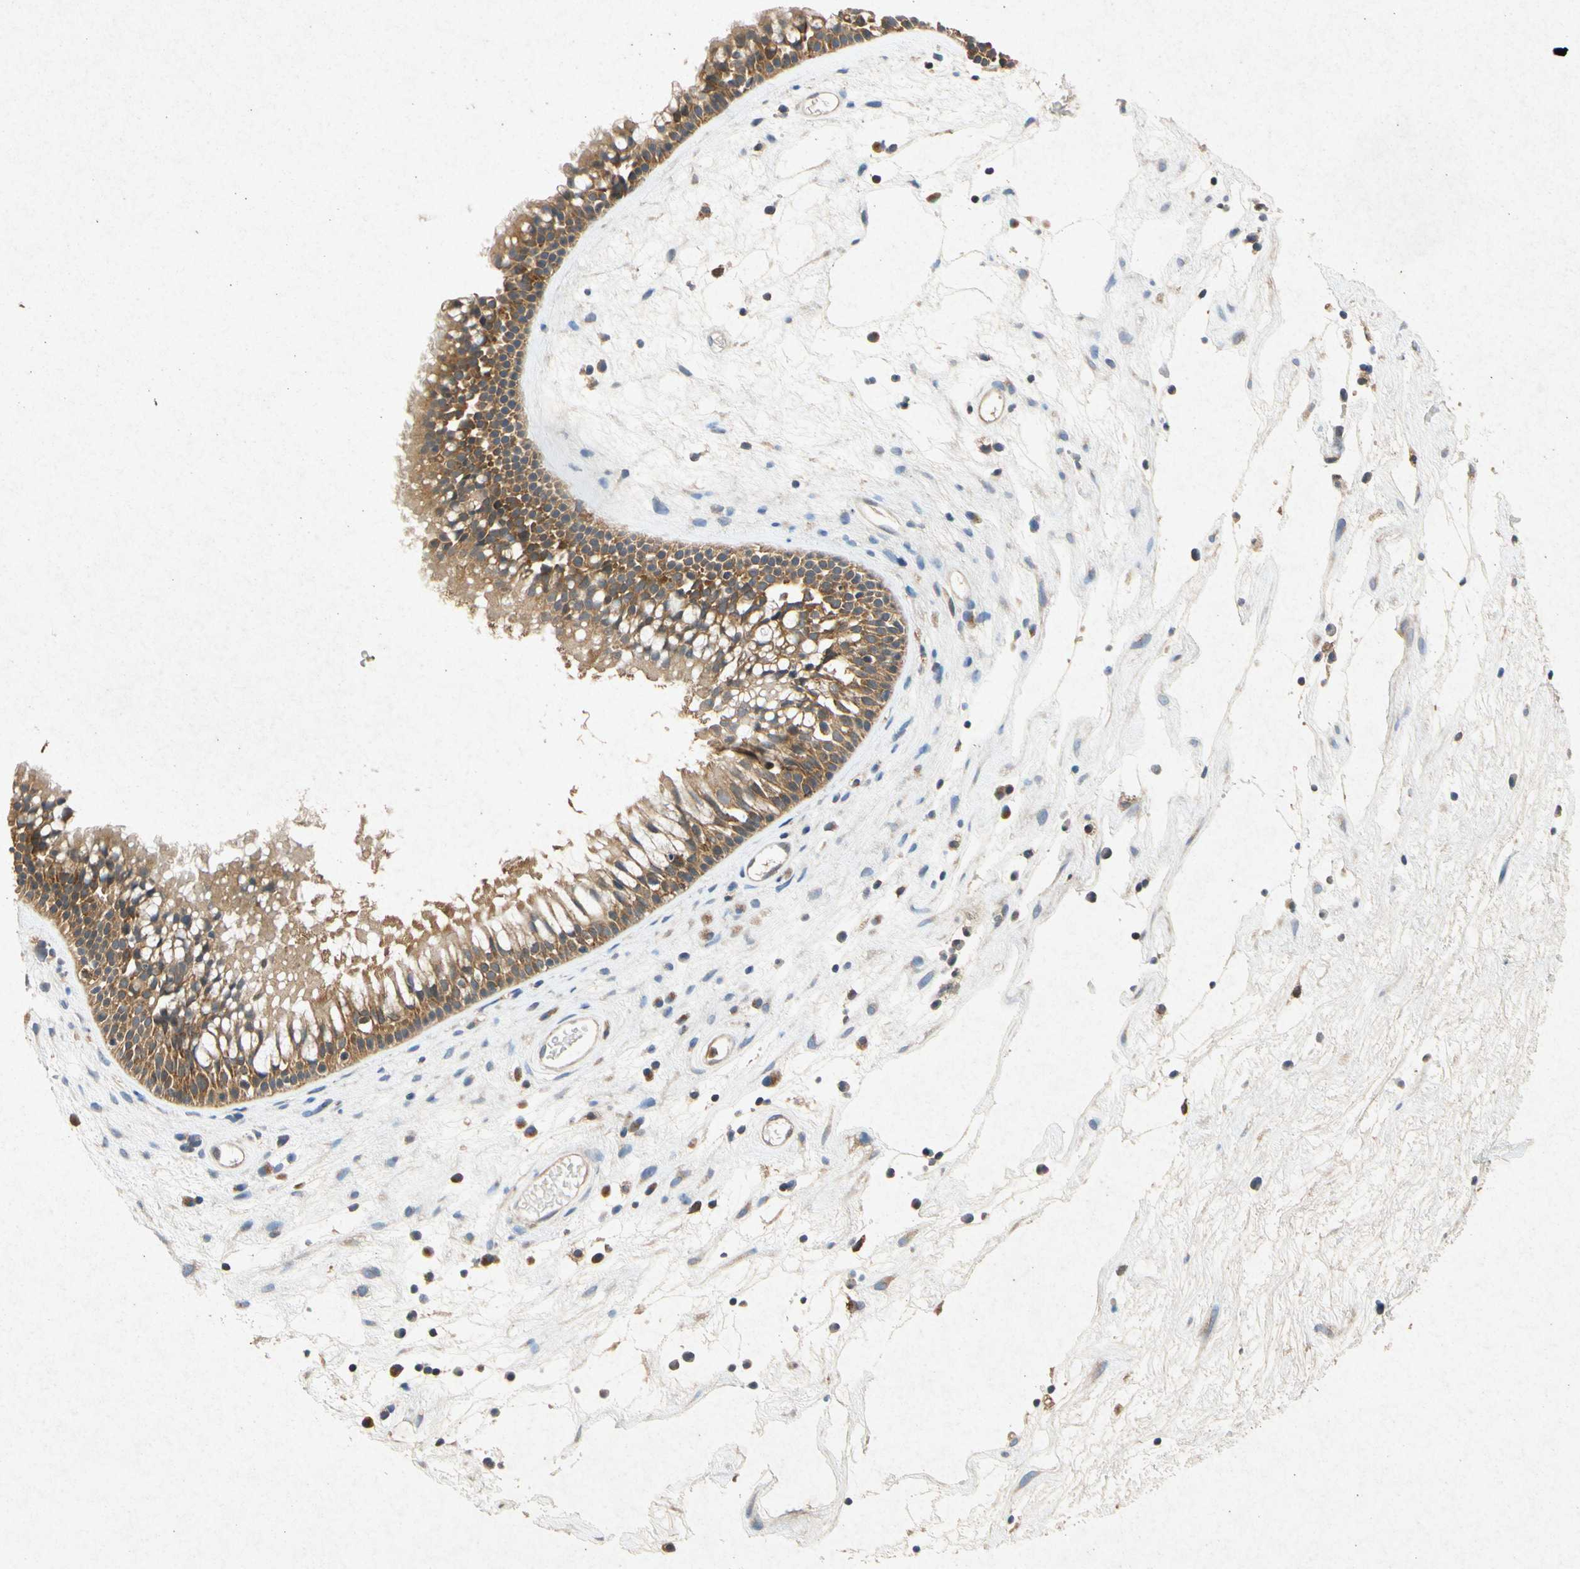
{"staining": {"intensity": "moderate", "quantity": ">75%", "location": "cytoplasmic/membranous"}, "tissue": "nasopharynx", "cell_type": "Respiratory epithelial cells", "image_type": "normal", "snomed": [{"axis": "morphology", "description": "Normal tissue, NOS"}, {"axis": "morphology", "description": "Inflammation, NOS"}, {"axis": "topography", "description": "Nasopharynx"}], "caption": "Immunohistochemical staining of normal human nasopharynx exhibits moderate cytoplasmic/membranous protein staining in about >75% of respiratory epithelial cells.", "gene": "RPS6KA1", "patient": {"sex": "male", "age": 48}}